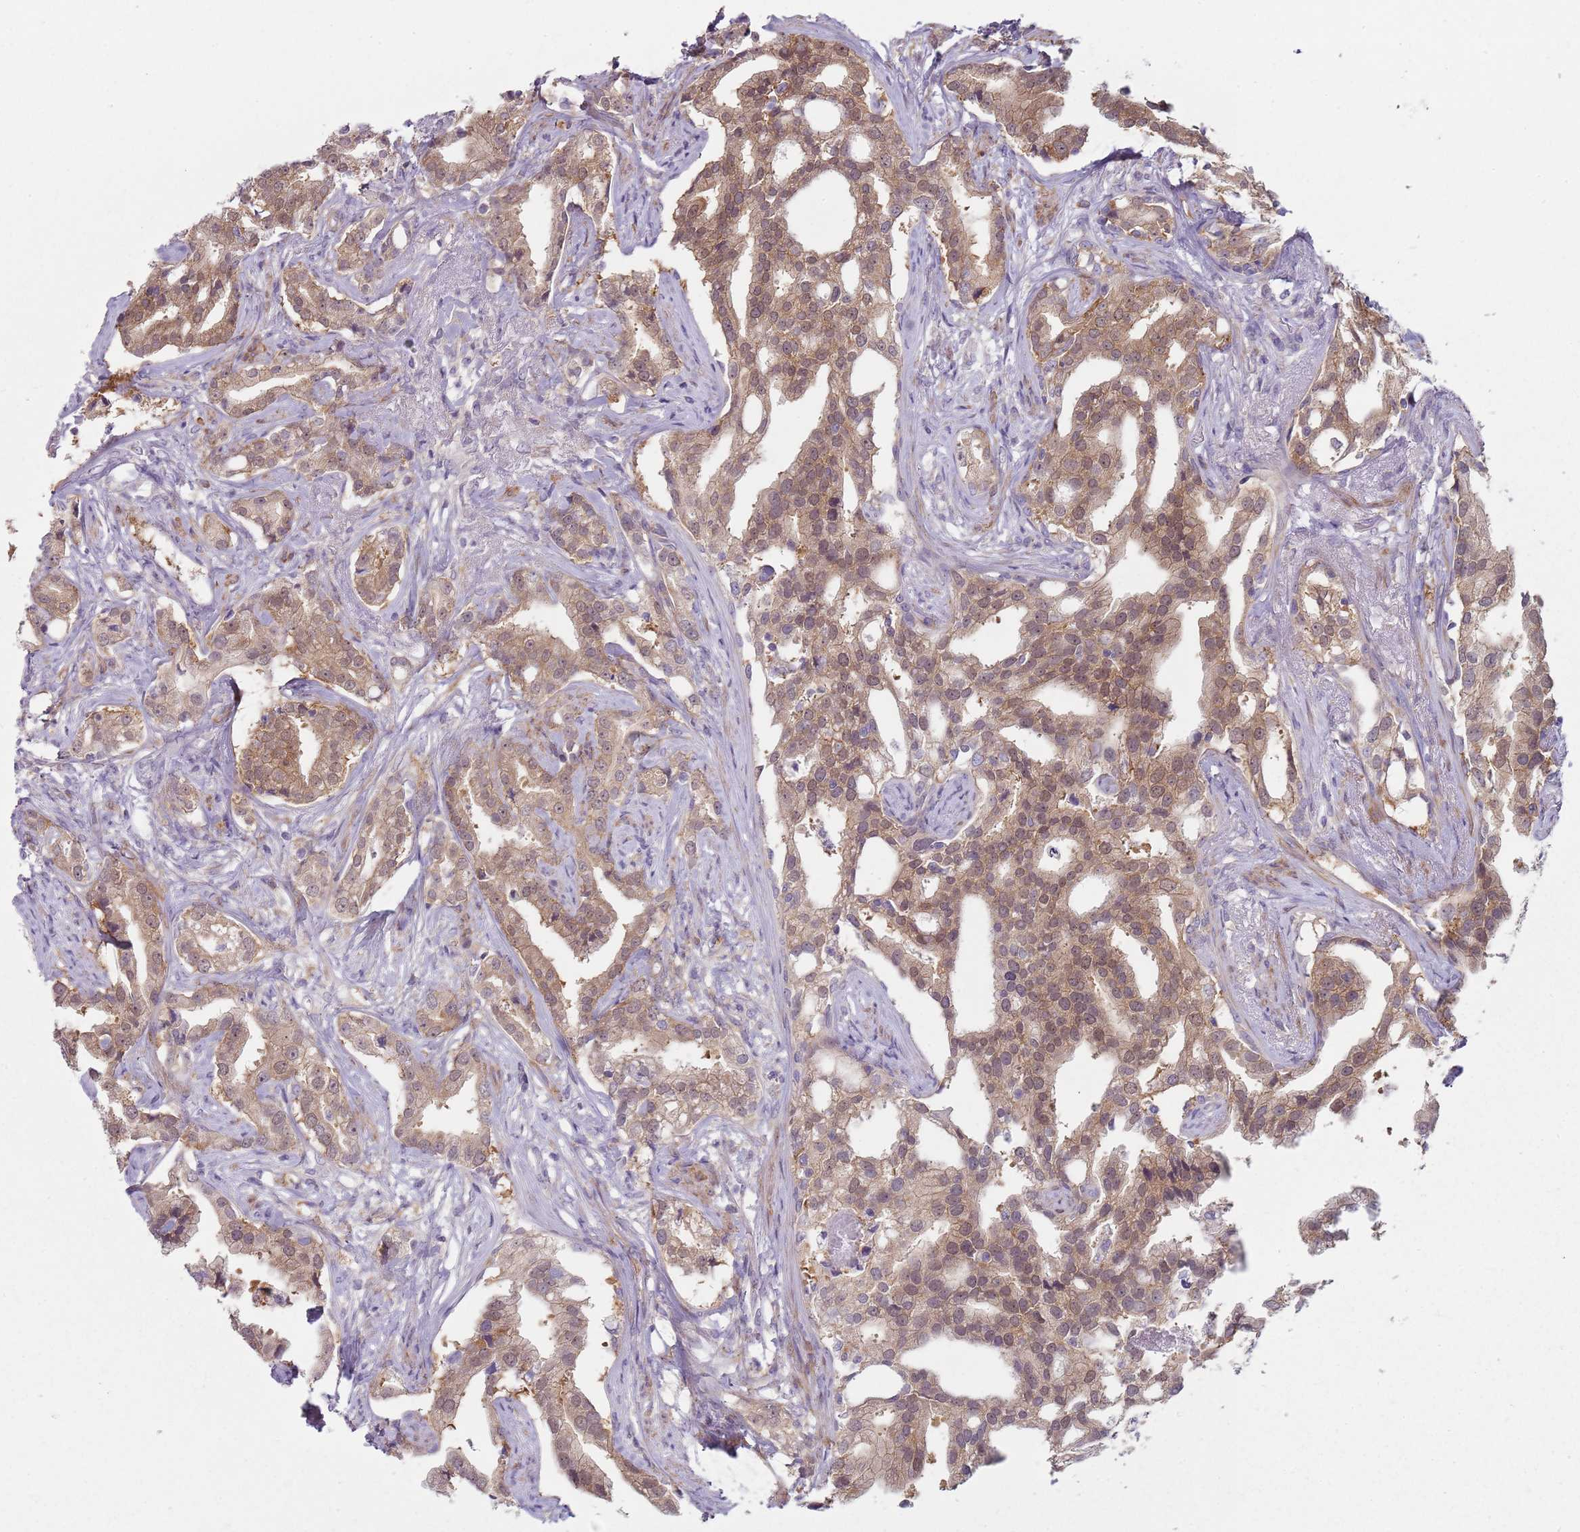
{"staining": {"intensity": "moderate", "quantity": "25%-75%", "location": "cytoplasmic/membranous"}, "tissue": "prostate cancer", "cell_type": "Tumor cells", "image_type": "cancer", "snomed": [{"axis": "morphology", "description": "Adenocarcinoma, High grade"}, {"axis": "topography", "description": "Prostate"}], "caption": "Moderate cytoplasmic/membranous protein staining is identified in approximately 25%-75% of tumor cells in prostate cancer (adenocarcinoma (high-grade)).", "gene": "SLC26A6", "patient": {"sex": "male", "age": 67}}